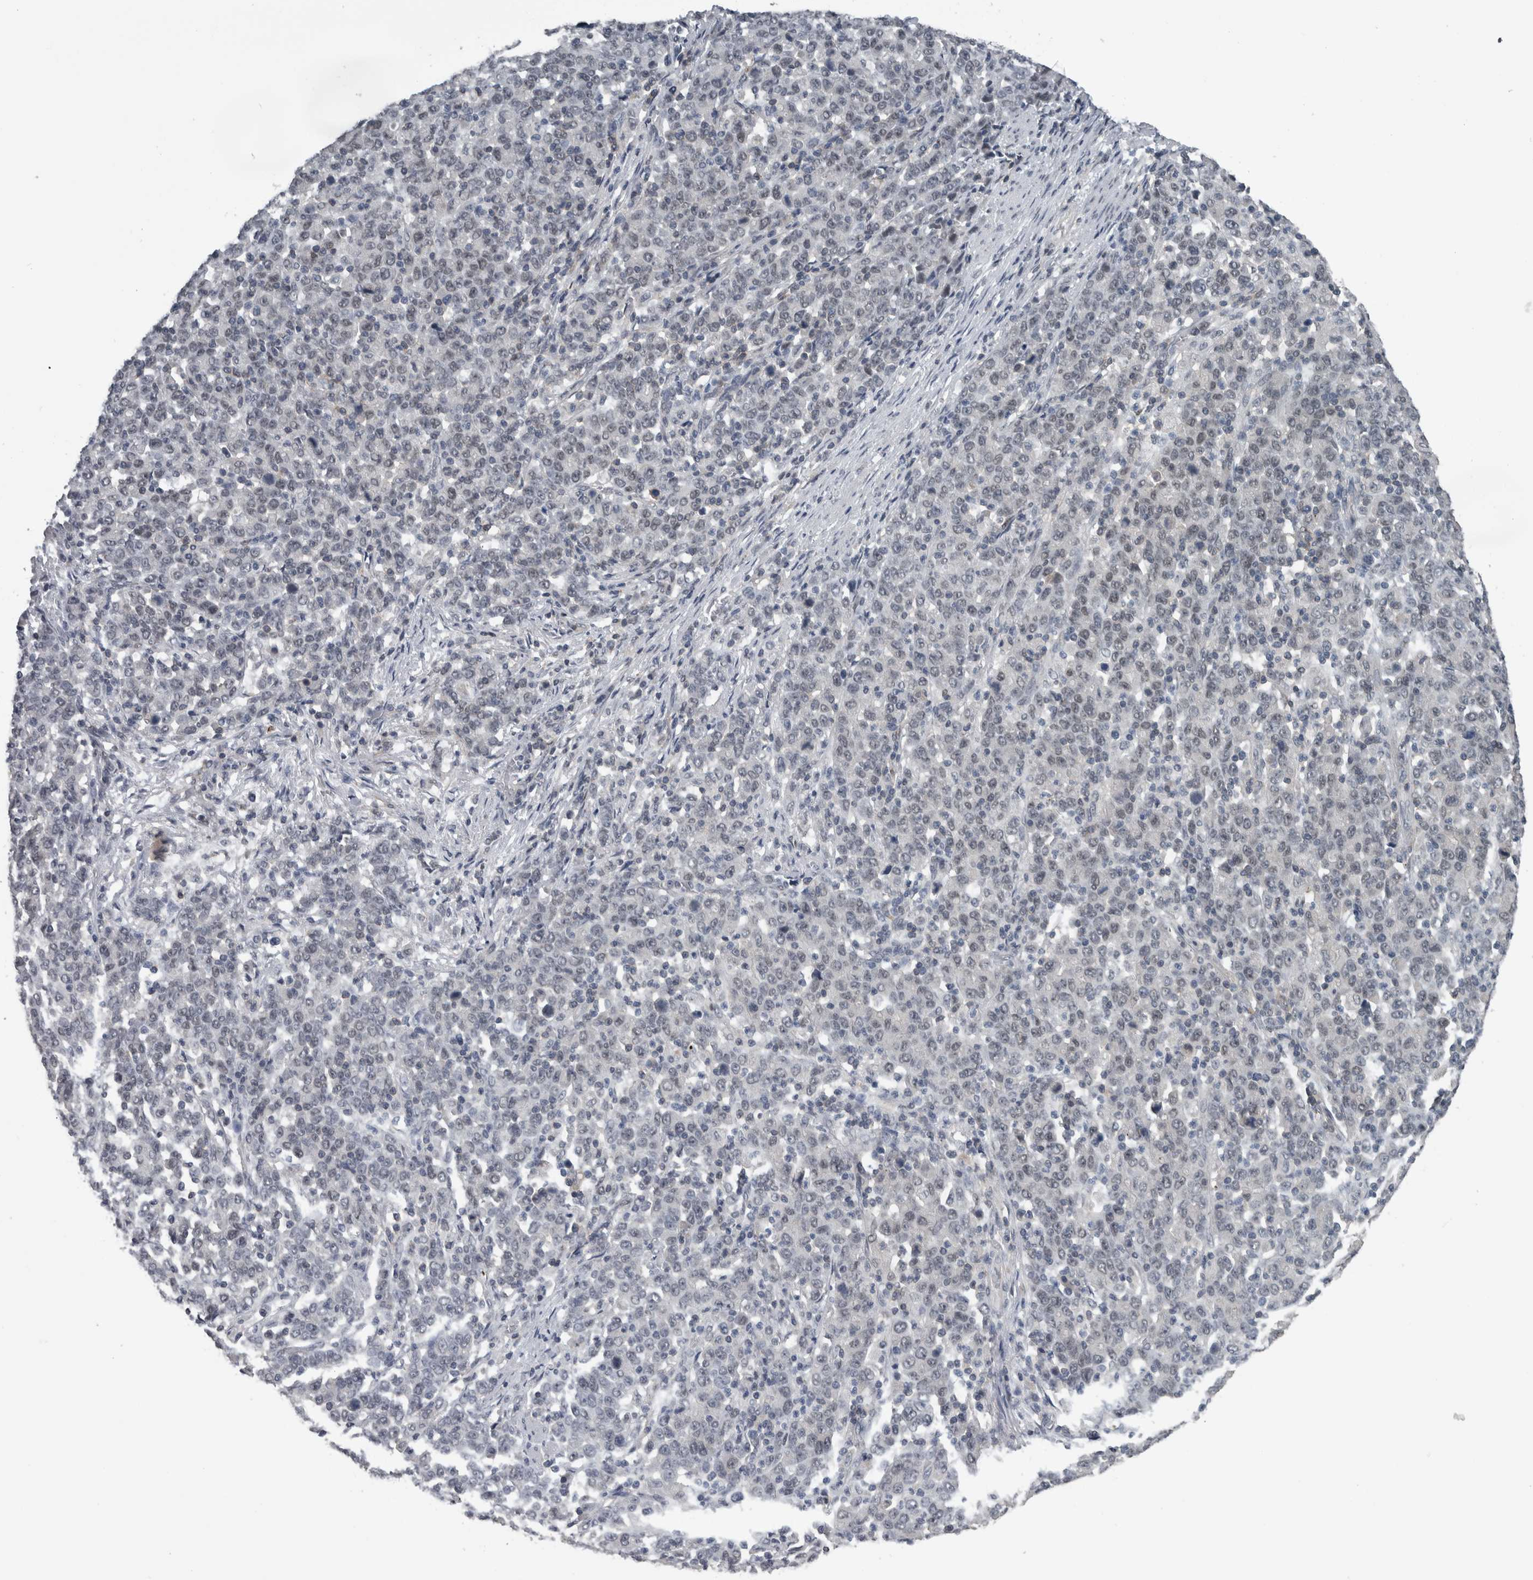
{"staining": {"intensity": "negative", "quantity": "none", "location": "none"}, "tissue": "stomach cancer", "cell_type": "Tumor cells", "image_type": "cancer", "snomed": [{"axis": "morphology", "description": "Adenocarcinoma, NOS"}, {"axis": "topography", "description": "Stomach, upper"}], "caption": "This is an immunohistochemistry photomicrograph of stomach cancer (adenocarcinoma). There is no staining in tumor cells.", "gene": "ZBTB21", "patient": {"sex": "male", "age": 69}}